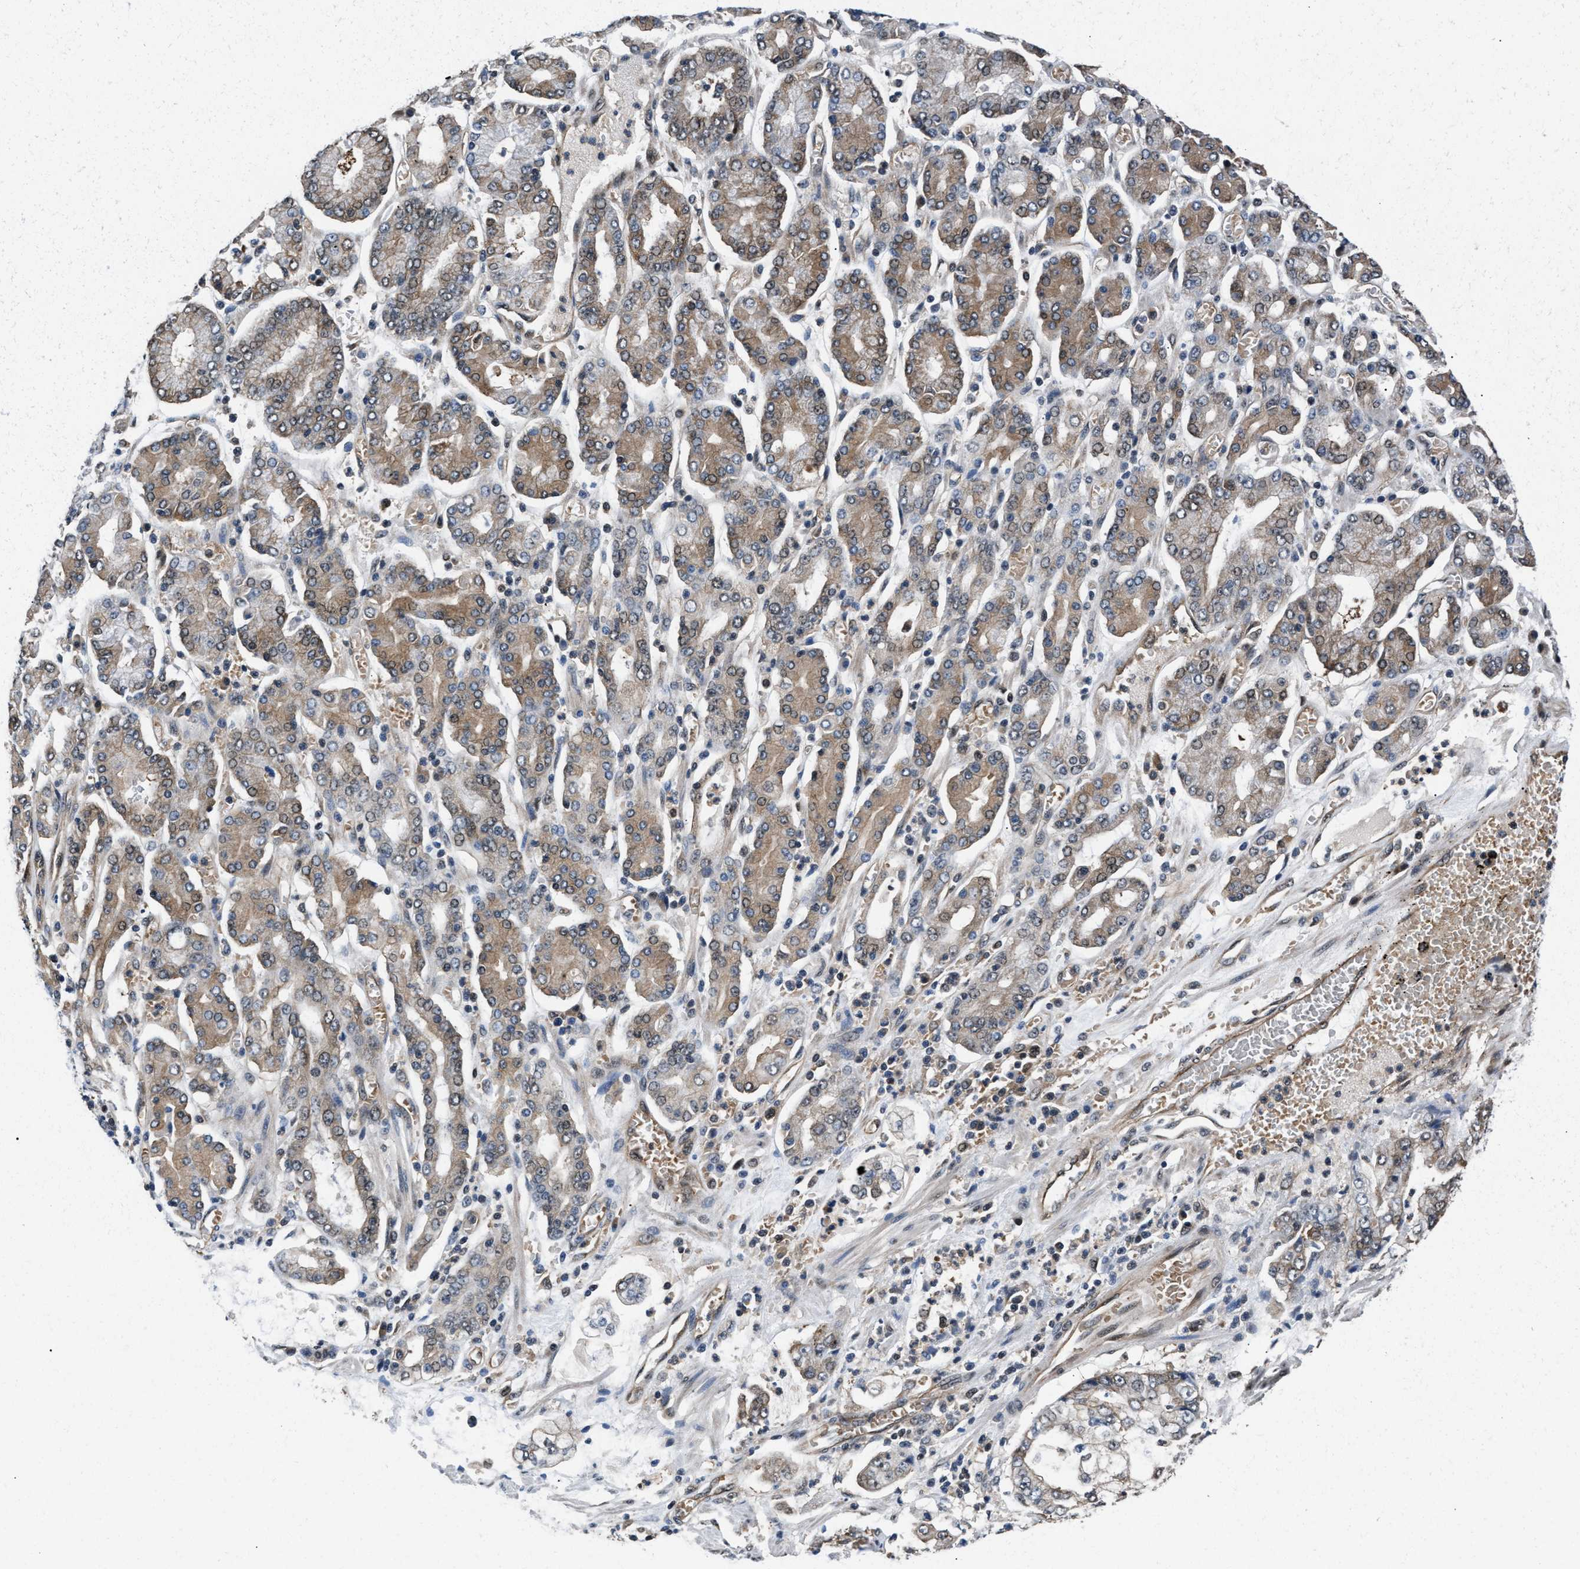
{"staining": {"intensity": "weak", "quantity": "25%-75%", "location": "cytoplasmic/membranous"}, "tissue": "stomach cancer", "cell_type": "Tumor cells", "image_type": "cancer", "snomed": [{"axis": "morphology", "description": "Adenocarcinoma, NOS"}, {"axis": "topography", "description": "Stomach"}], "caption": "IHC micrograph of neoplastic tissue: stomach cancer stained using immunohistochemistry exhibits low levels of weak protein expression localized specifically in the cytoplasmic/membranous of tumor cells, appearing as a cytoplasmic/membranous brown color.", "gene": "RBM33", "patient": {"sex": "male", "age": 76}}